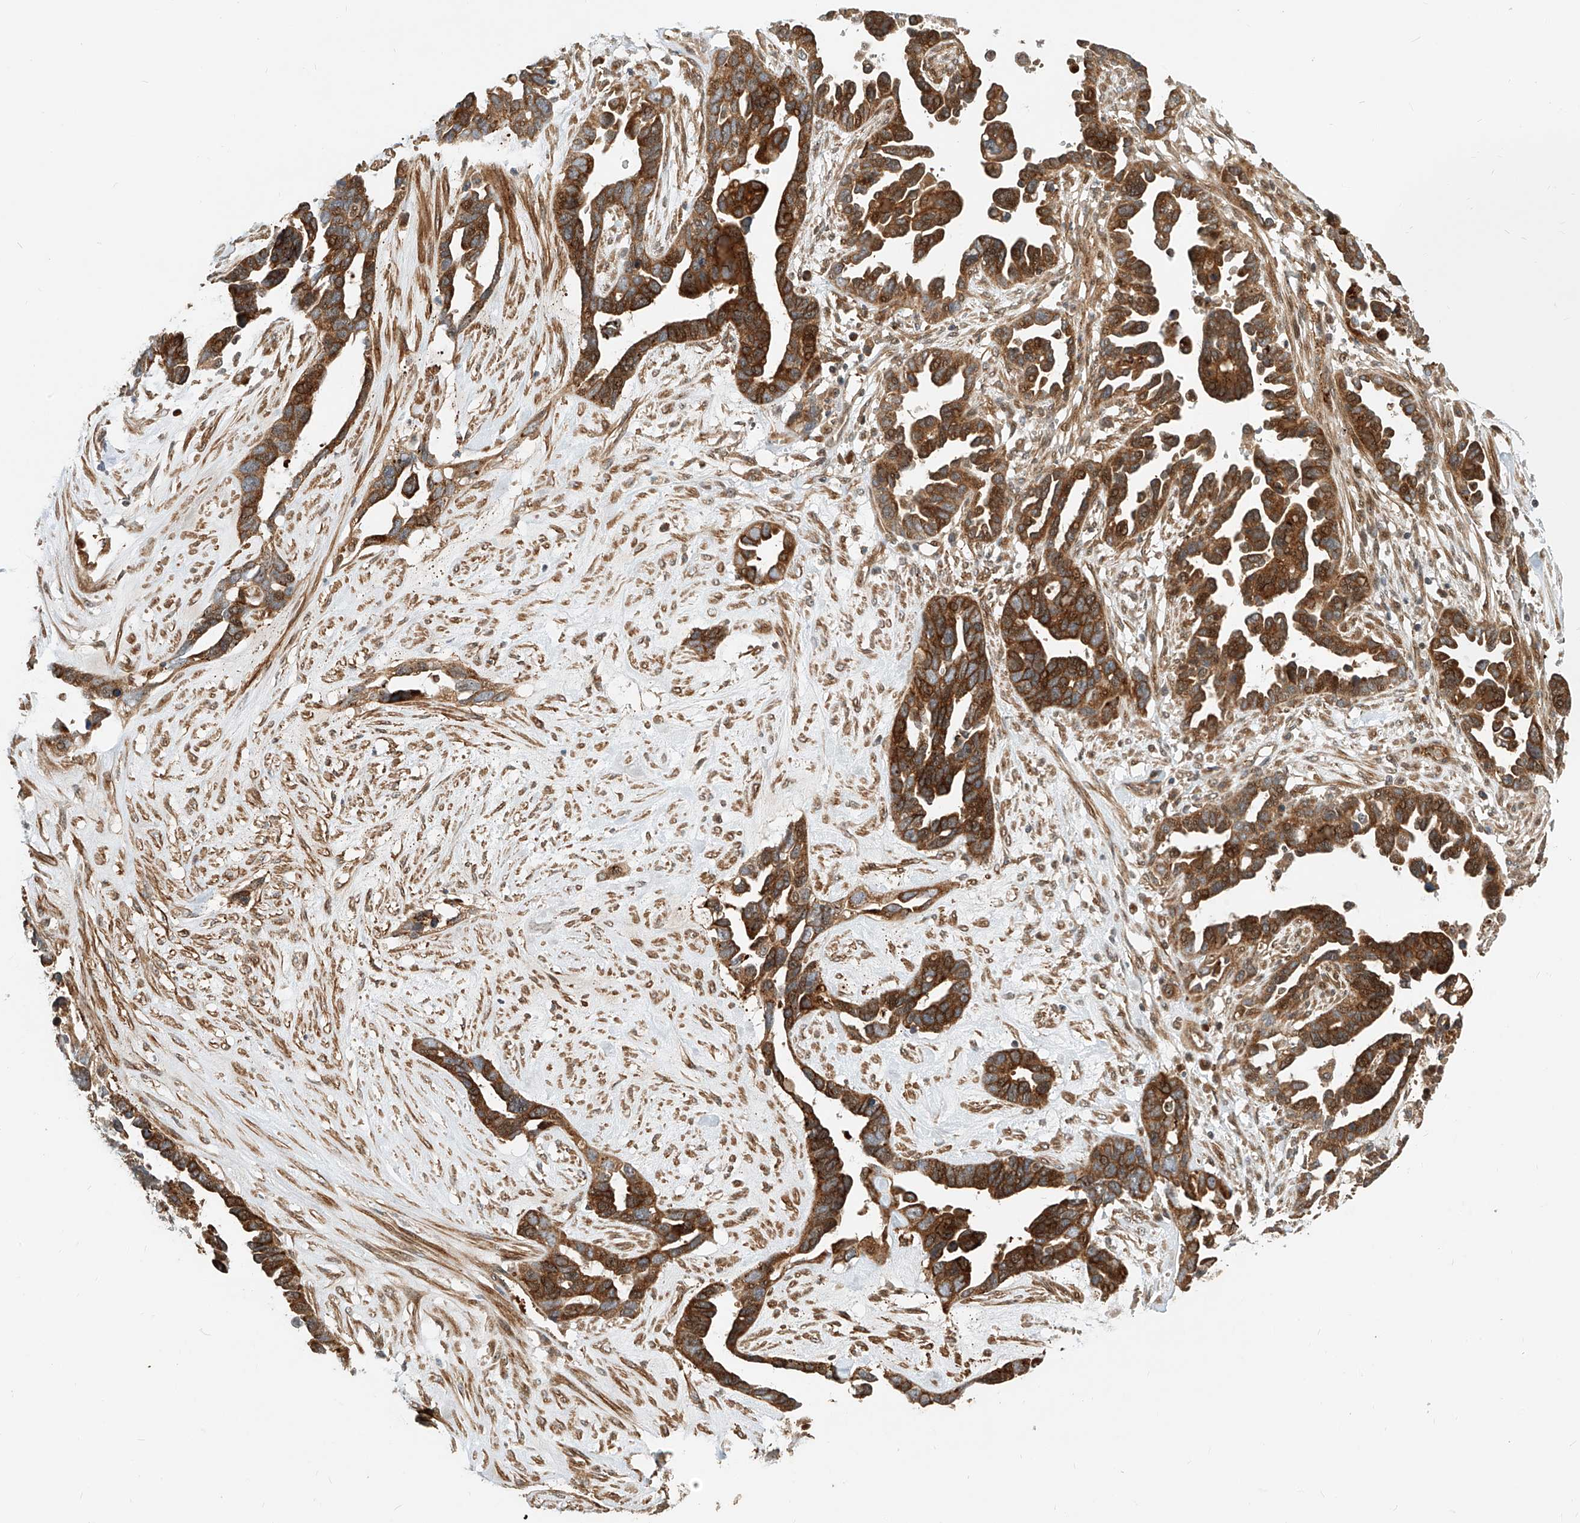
{"staining": {"intensity": "strong", "quantity": ">75%", "location": "cytoplasmic/membranous"}, "tissue": "ovarian cancer", "cell_type": "Tumor cells", "image_type": "cancer", "snomed": [{"axis": "morphology", "description": "Cystadenocarcinoma, serous, NOS"}, {"axis": "topography", "description": "Ovary"}], "caption": "Protein staining reveals strong cytoplasmic/membranous staining in approximately >75% of tumor cells in ovarian cancer.", "gene": "CPAMD8", "patient": {"sex": "female", "age": 54}}